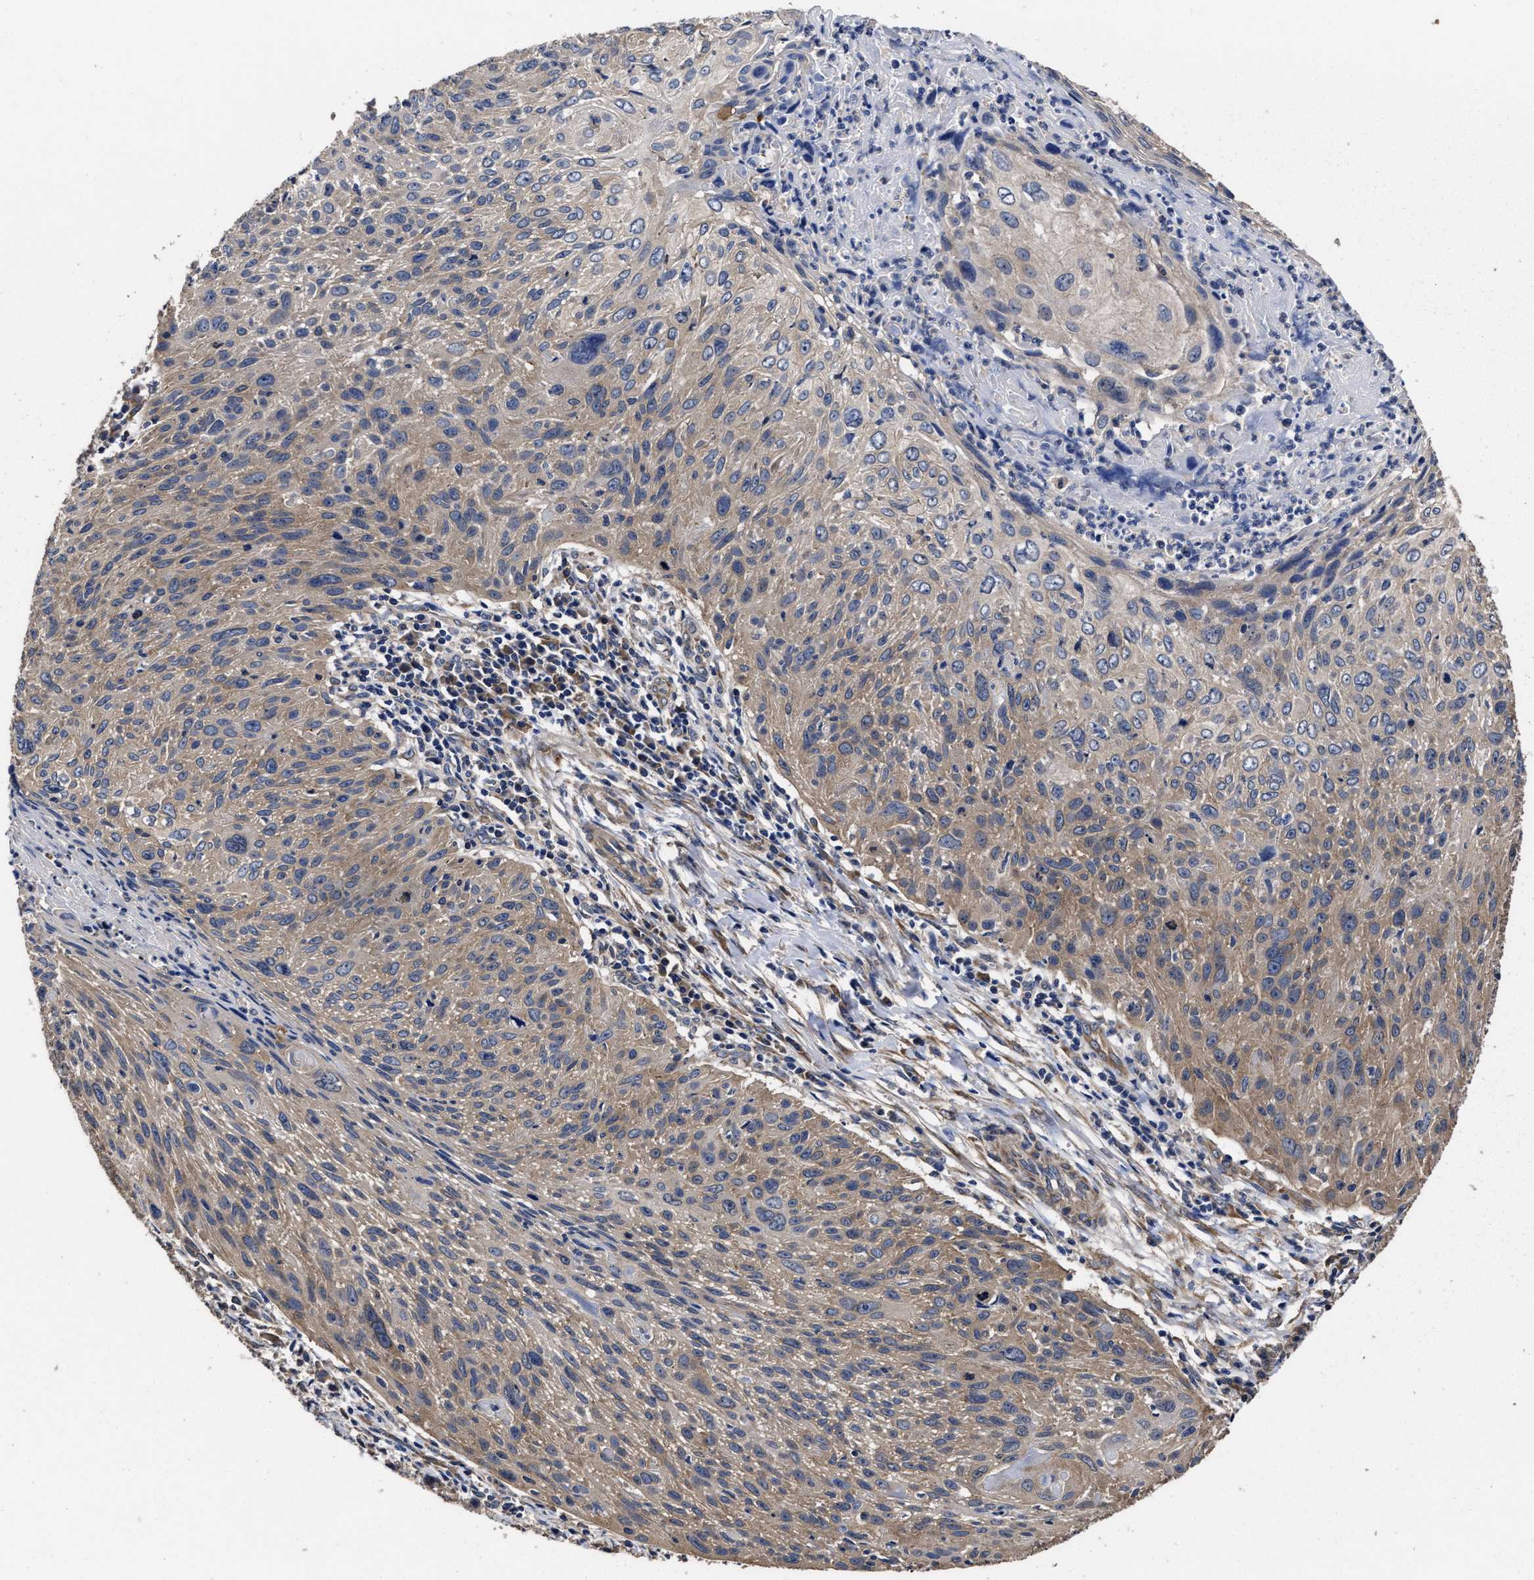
{"staining": {"intensity": "moderate", "quantity": ">75%", "location": "cytoplasmic/membranous"}, "tissue": "cervical cancer", "cell_type": "Tumor cells", "image_type": "cancer", "snomed": [{"axis": "morphology", "description": "Squamous cell carcinoma, NOS"}, {"axis": "topography", "description": "Cervix"}], "caption": "Protein expression analysis of cervical cancer displays moderate cytoplasmic/membranous expression in about >75% of tumor cells.", "gene": "AVEN", "patient": {"sex": "female", "age": 51}}